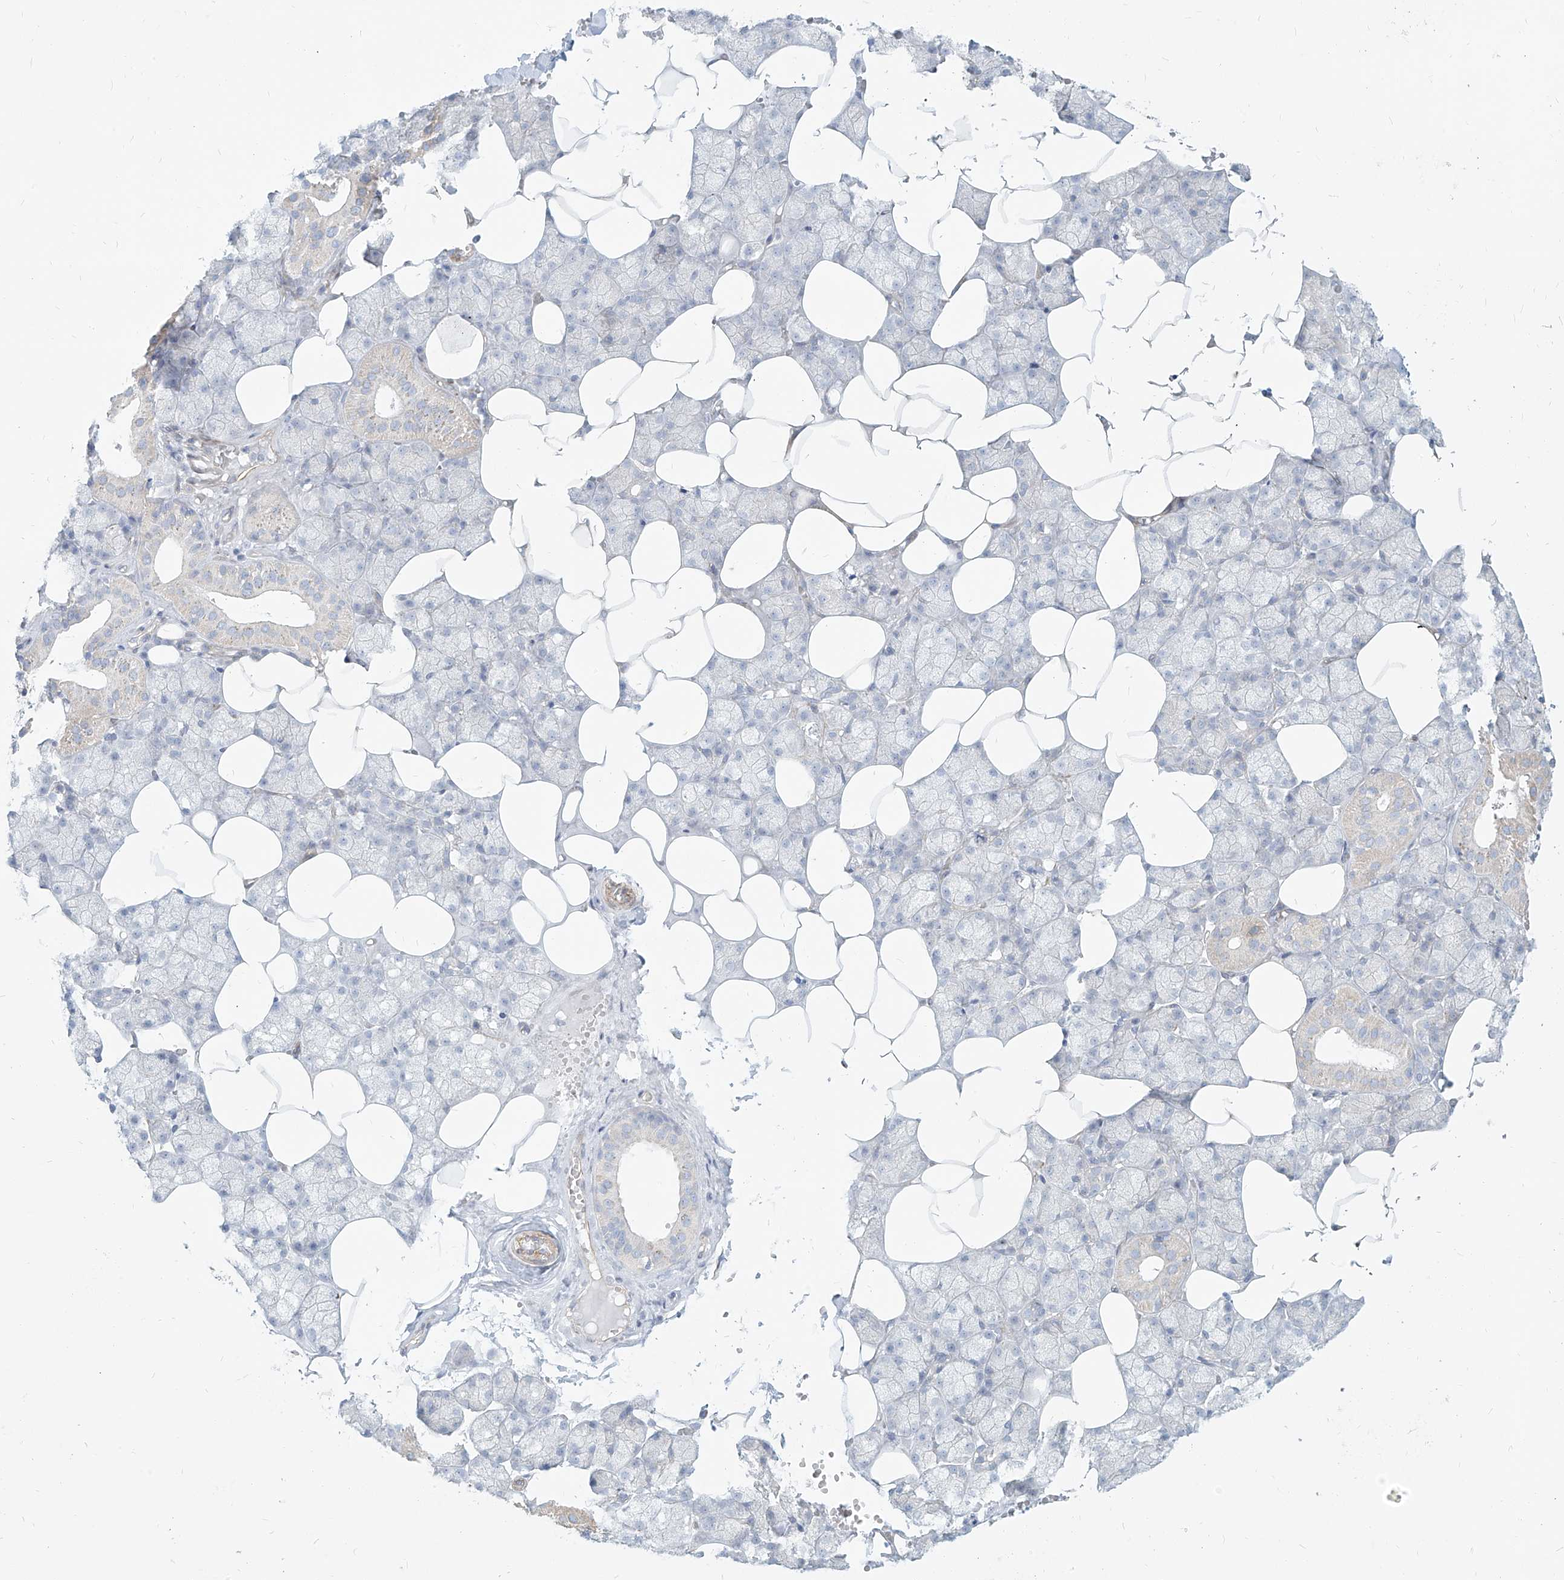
{"staining": {"intensity": "weak", "quantity": "<25%", "location": "cytoplasmic/membranous"}, "tissue": "salivary gland", "cell_type": "Glandular cells", "image_type": "normal", "snomed": [{"axis": "morphology", "description": "Normal tissue, NOS"}, {"axis": "topography", "description": "Salivary gland"}], "caption": "Glandular cells show no significant staining in benign salivary gland. The staining was performed using DAB (3,3'-diaminobenzidine) to visualize the protein expression in brown, while the nuclei were stained in blue with hematoxylin (Magnification: 20x).", "gene": "ITPKB", "patient": {"sex": "male", "age": 62}}